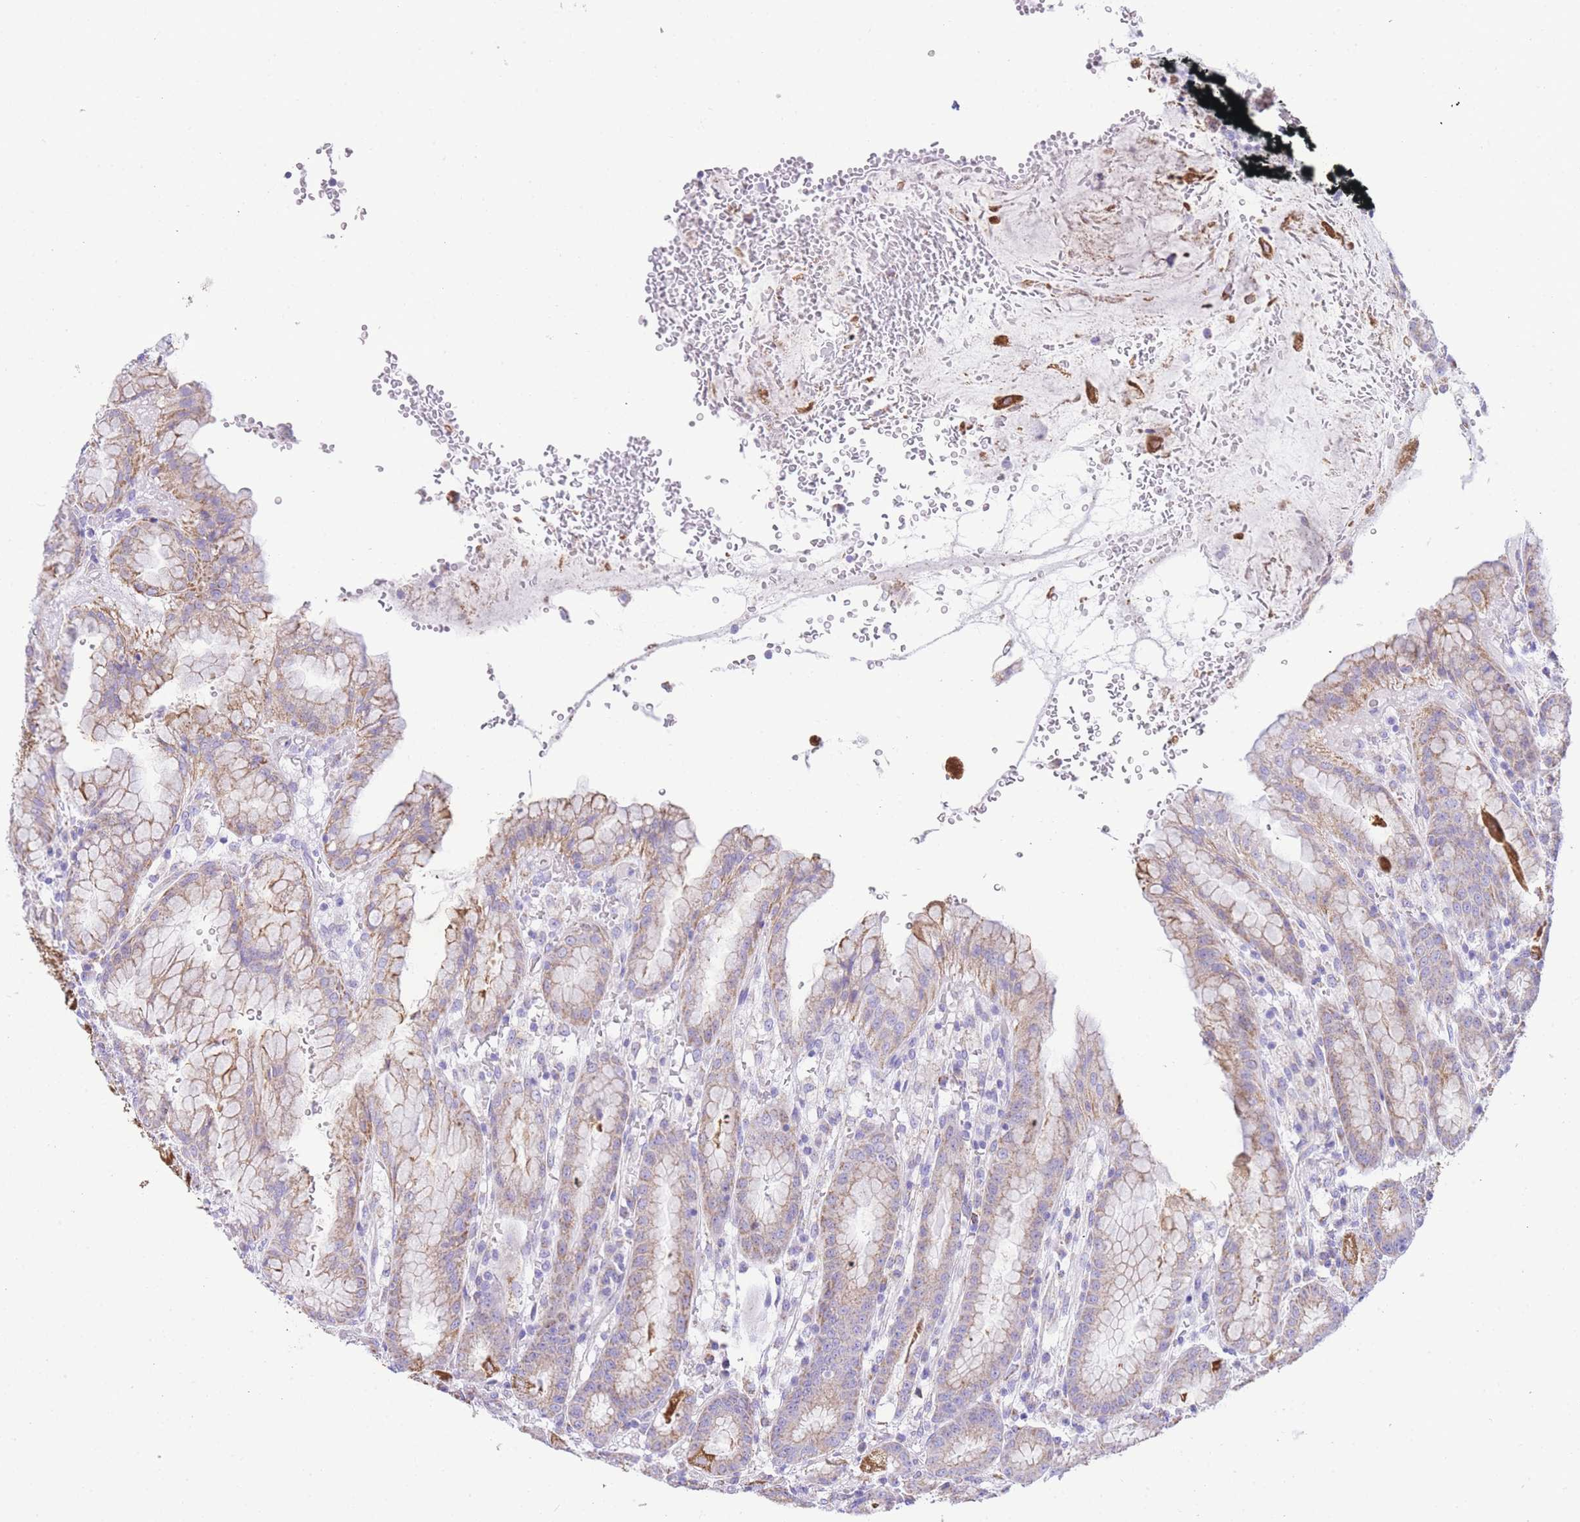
{"staining": {"intensity": "strong", "quantity": "25%-75%", "location": "cytoplasmic/membranous"}, "tissue": "stomach", "cell_type": "Glandular cells", "image_type": "normal", "snomed": [{"axis": "morphology", "description": "Normal tissue, NOS"}, {"axis": "topography", "description": "Stomach, upper"}], "caption": "Benign stomach shows strong cytoplasmic/membranous positivity in approximately 25%-75% of glandular cells (IHC, brightfield microscopy, high magnification)..", "gene": "ACSM4", "patient": {"sex": "male", "age": 52}}